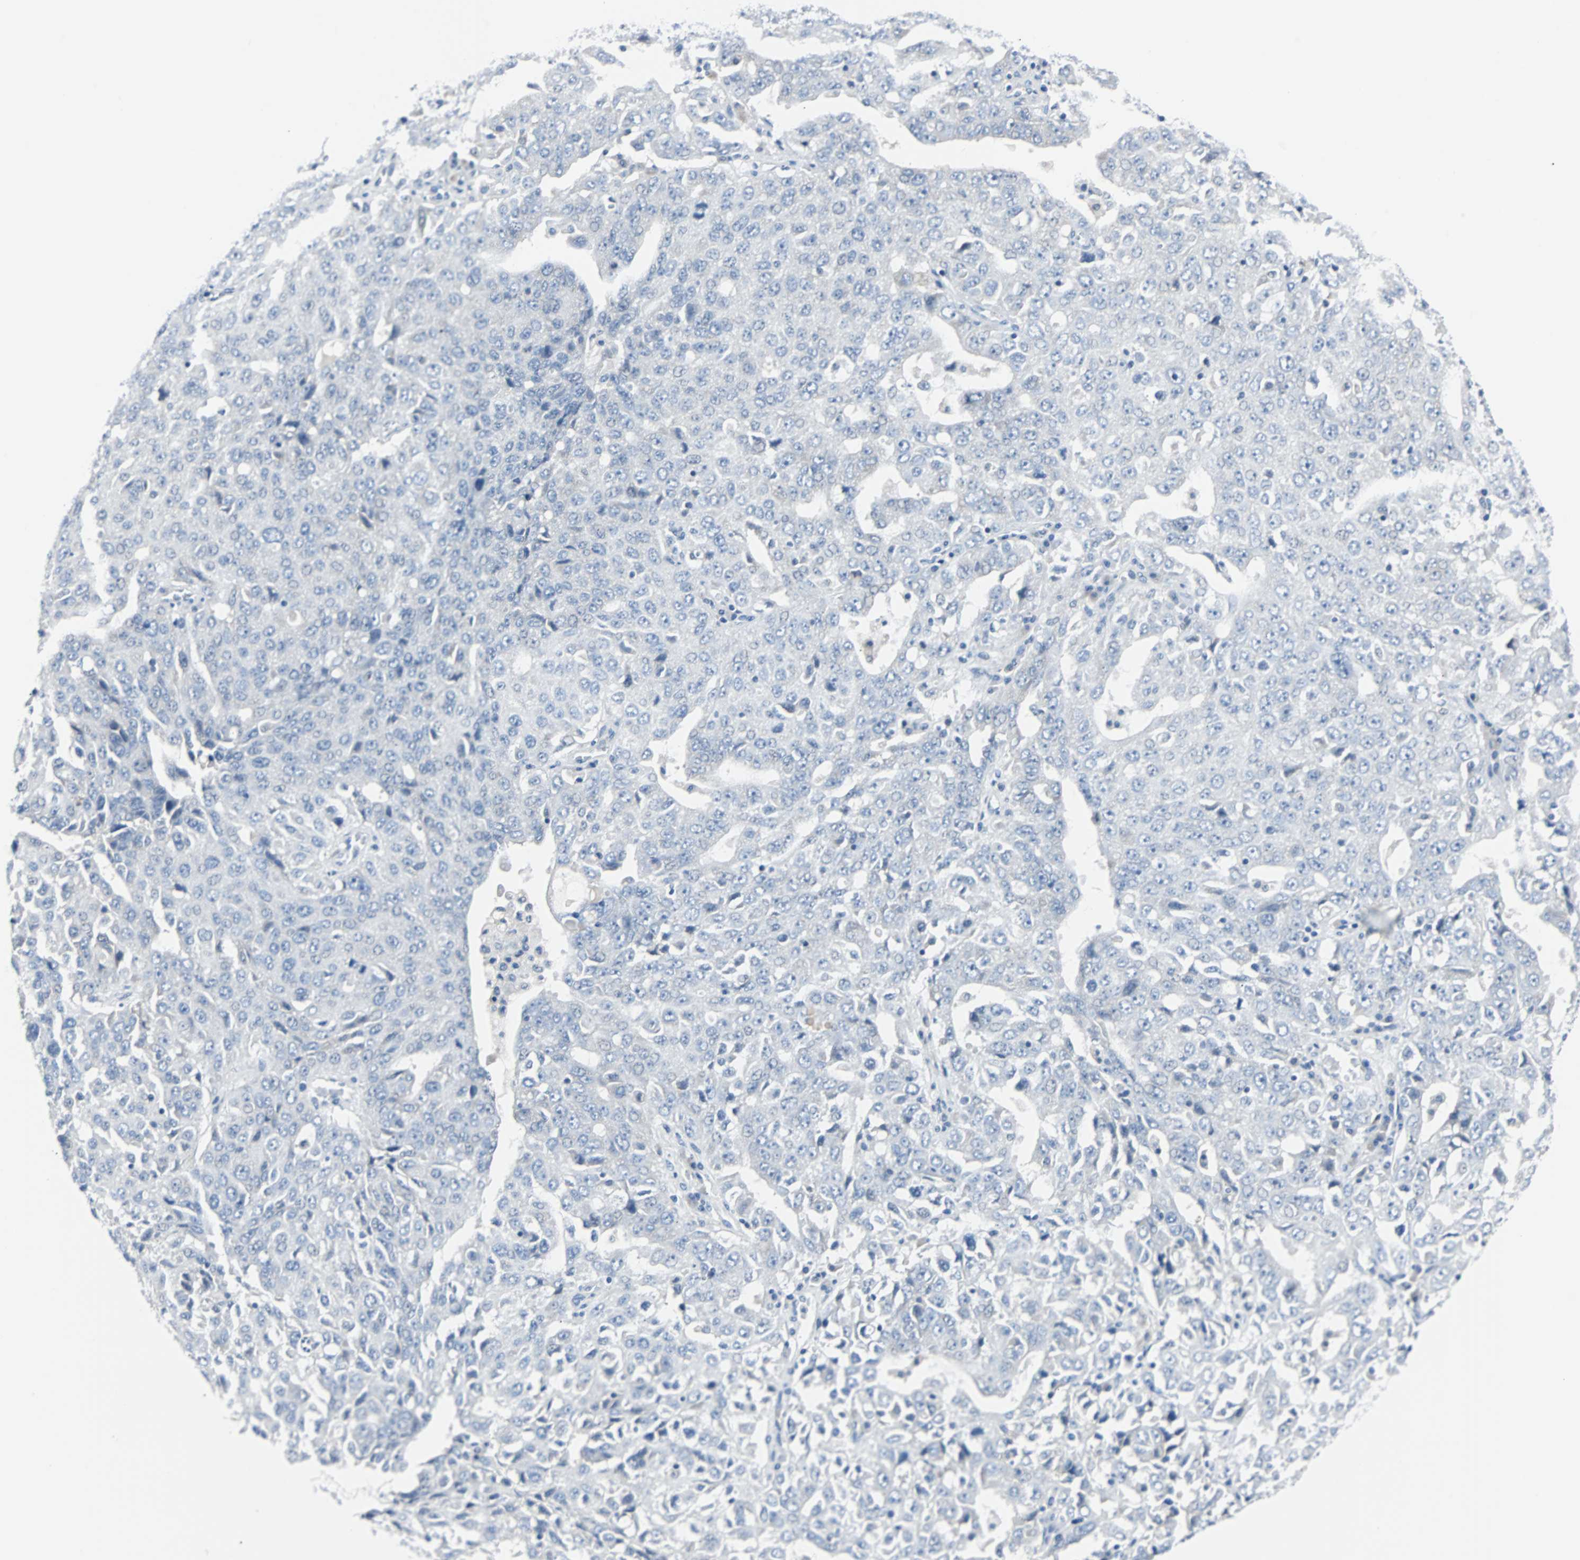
{"staining": {"intensity": "negative", "quantity": "none", "location": "none"}, "tissue": "ovarian cancer", "cell_type": "Tumor cells", "image_type": "cancer", "snomed": [{"axis": "morphology", "description": "Carcinoma, endometroid"}, {"axis": "topography", "description": "Ovary"}], "caption": "Tumor cells are negative for brown protein staining in endometroid carcinoma (ovarian).", "gene": "RASA1", "patient": {"sex": "female", "age": 62}}